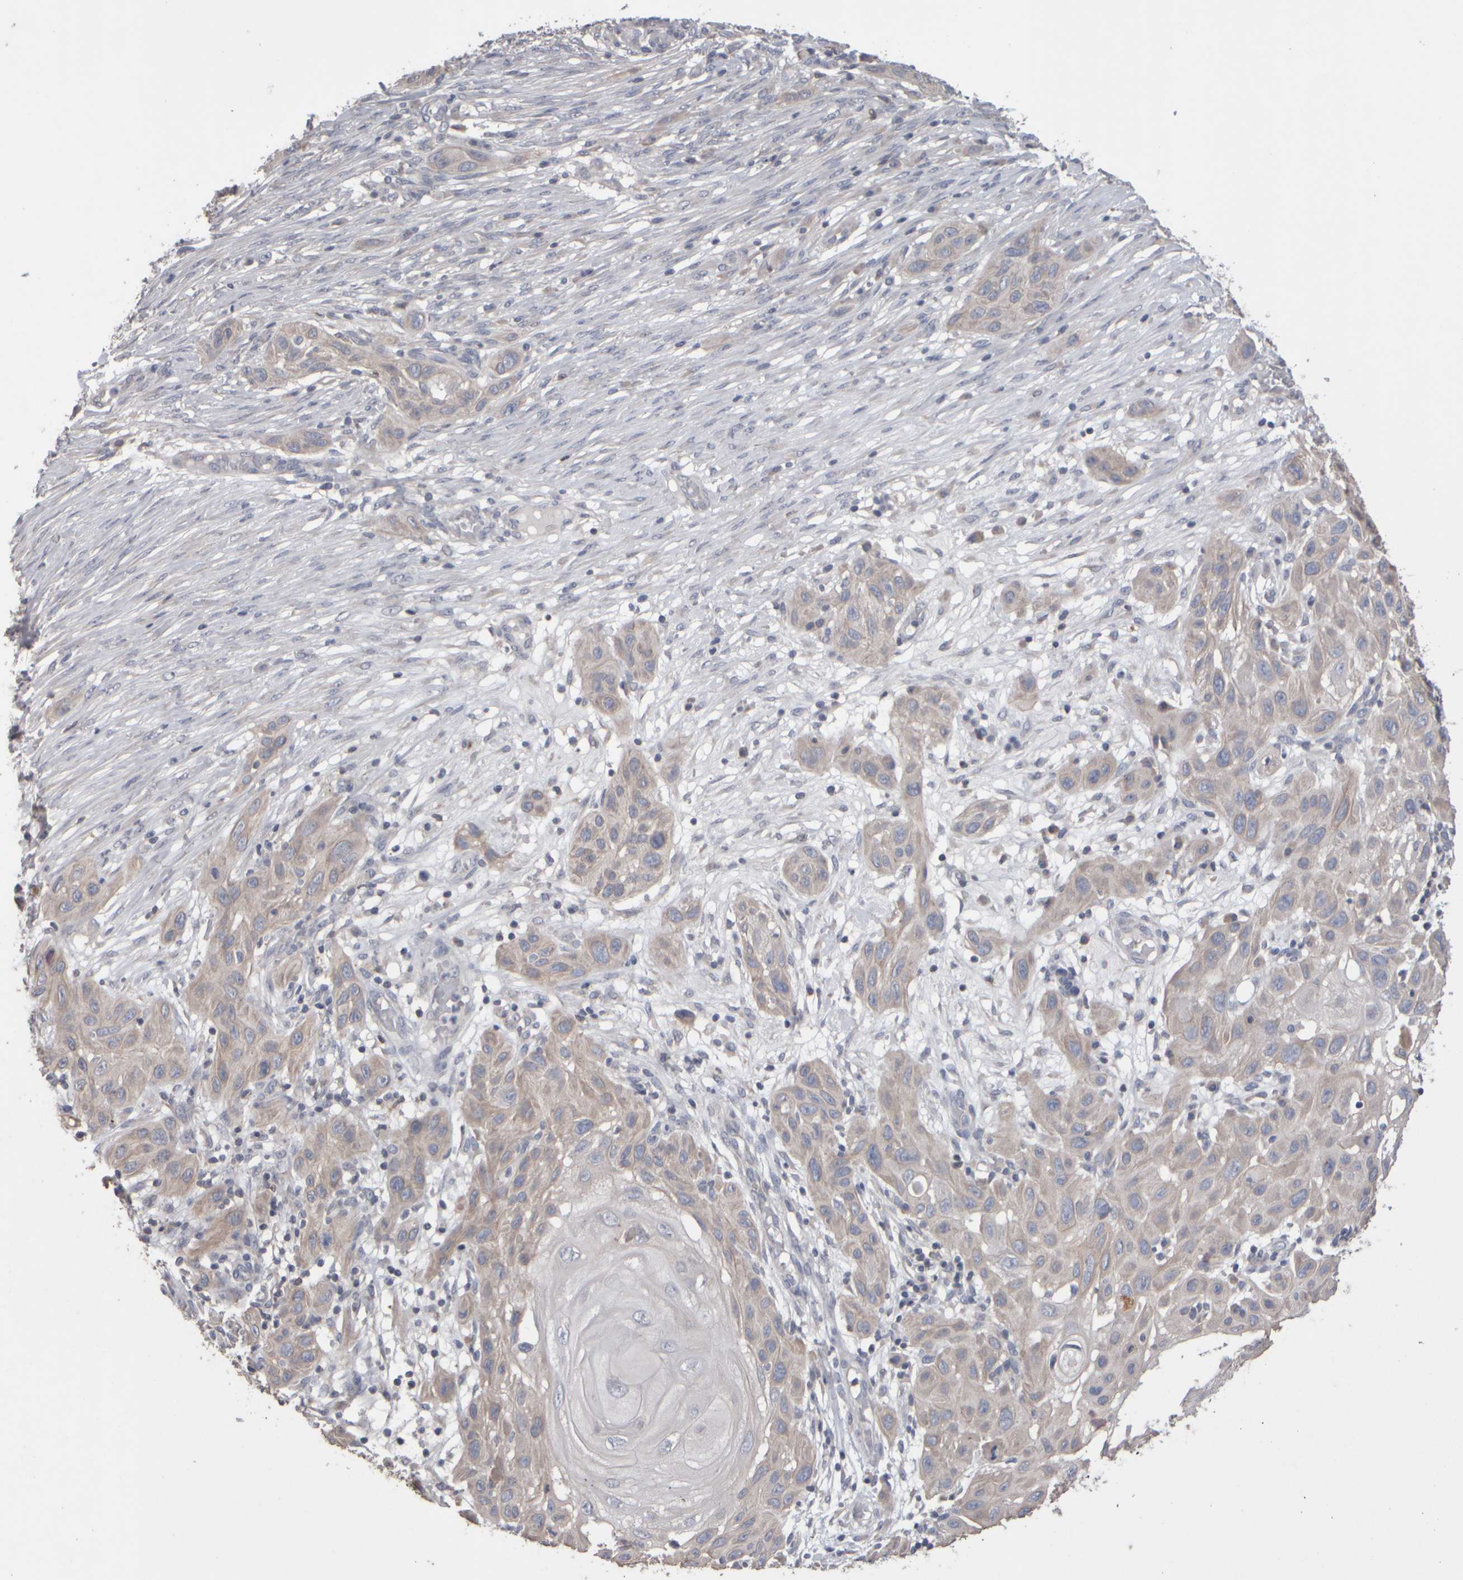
{"staining": {"intensity": "weak", "quantity": "<25%", "location": "cytoplasmic/membranous"}, "tissue": "skin cancer", "cell_type": "Tumor cells", "image_type": "cancer", "snomed": [{"axis": "morphology", "description": "Squamous cell carcinoma, NOS"}, {"axis": "topography", "description": "Skin"}], "caption": "Immunohistochemistry image of human squamous cell carcinoma (skin) stained for a protein (brown), which demonstrates no staining in tumor cells.", "gene": "EPHX2", "patient": {"sex": "female", "age": 96}}